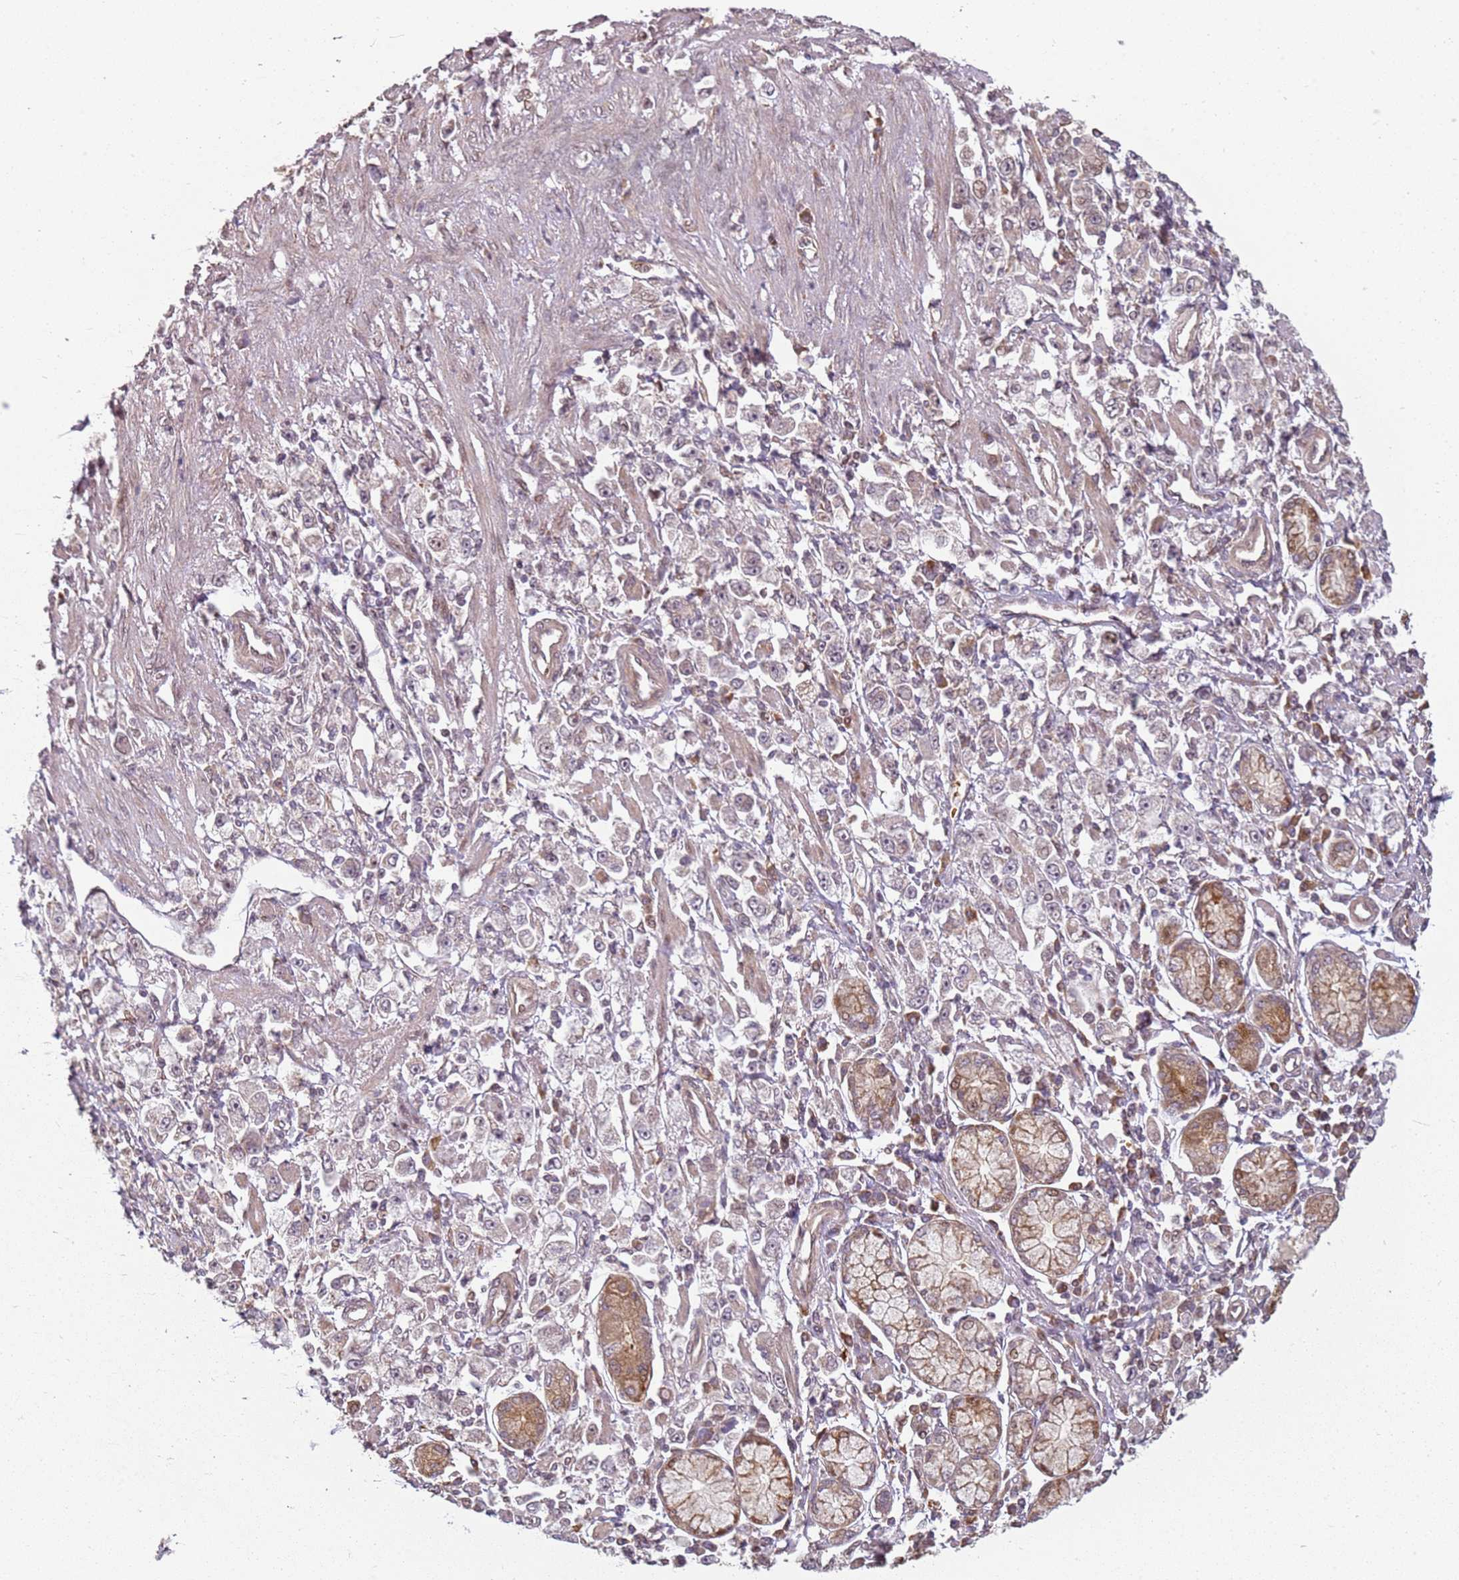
{"staining": {"intensity": "weak", "quantity": "<25%", "location": "cytoplasmic/membranous,nuclear"}, "tissue": "stomach cancer", "cell_type": "Tumor cells", "image_type": "cancer", "snomed": [{"axis": "morphology", "description": "Adenocarcinoma, NOS"}, {"axis": "topography", "description": "Stomach"}], "caption": "Immunohistochemistry (IHC) histopathology image of stomach cancer (adenocarcinoma) stained for a protein (brown), which demonstrates no positivity in tumor cells.", "gene": "CHURC1", "patient": {"sex": "female", "age": 59}}